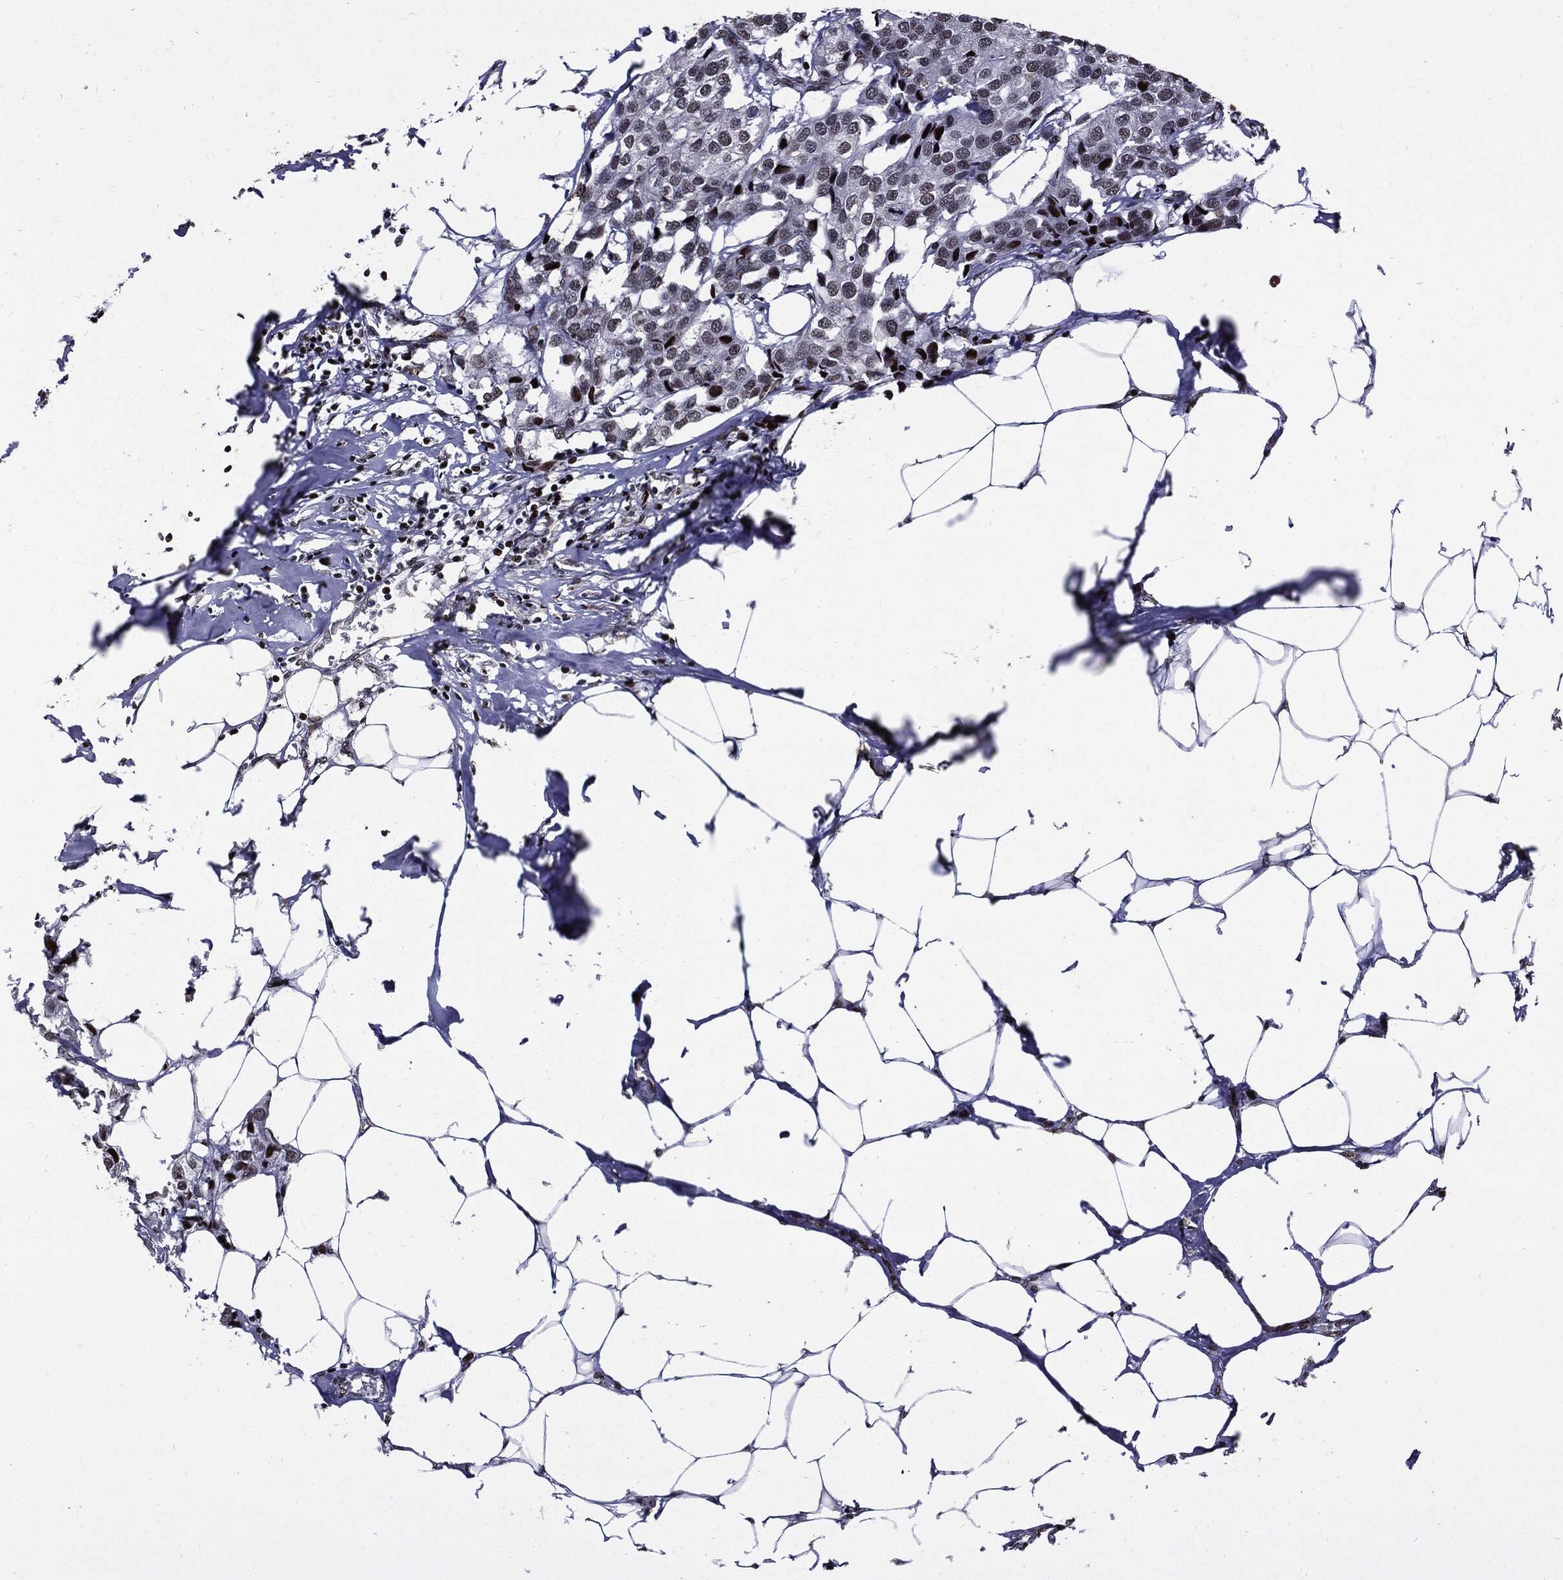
{"staining": {"intensity": "negative", "quantity": "none", "location": "none"}, "tissue": "breast cancer", "cell_type": "Tumor cells", "image_type": "cancer", "snomed": [{"axis": "morphology", "description": "Duct carcinoma"}, {"axis": "topography", "description": "Breast"}], "caption": "IHC photomicrograph of invasive ductal carcinoma (breast) stained for a protein (brown), which displays no positivity in tumor cells.", "gene": "ZFP91", "patient": {"sex": "female", "age": 80}}